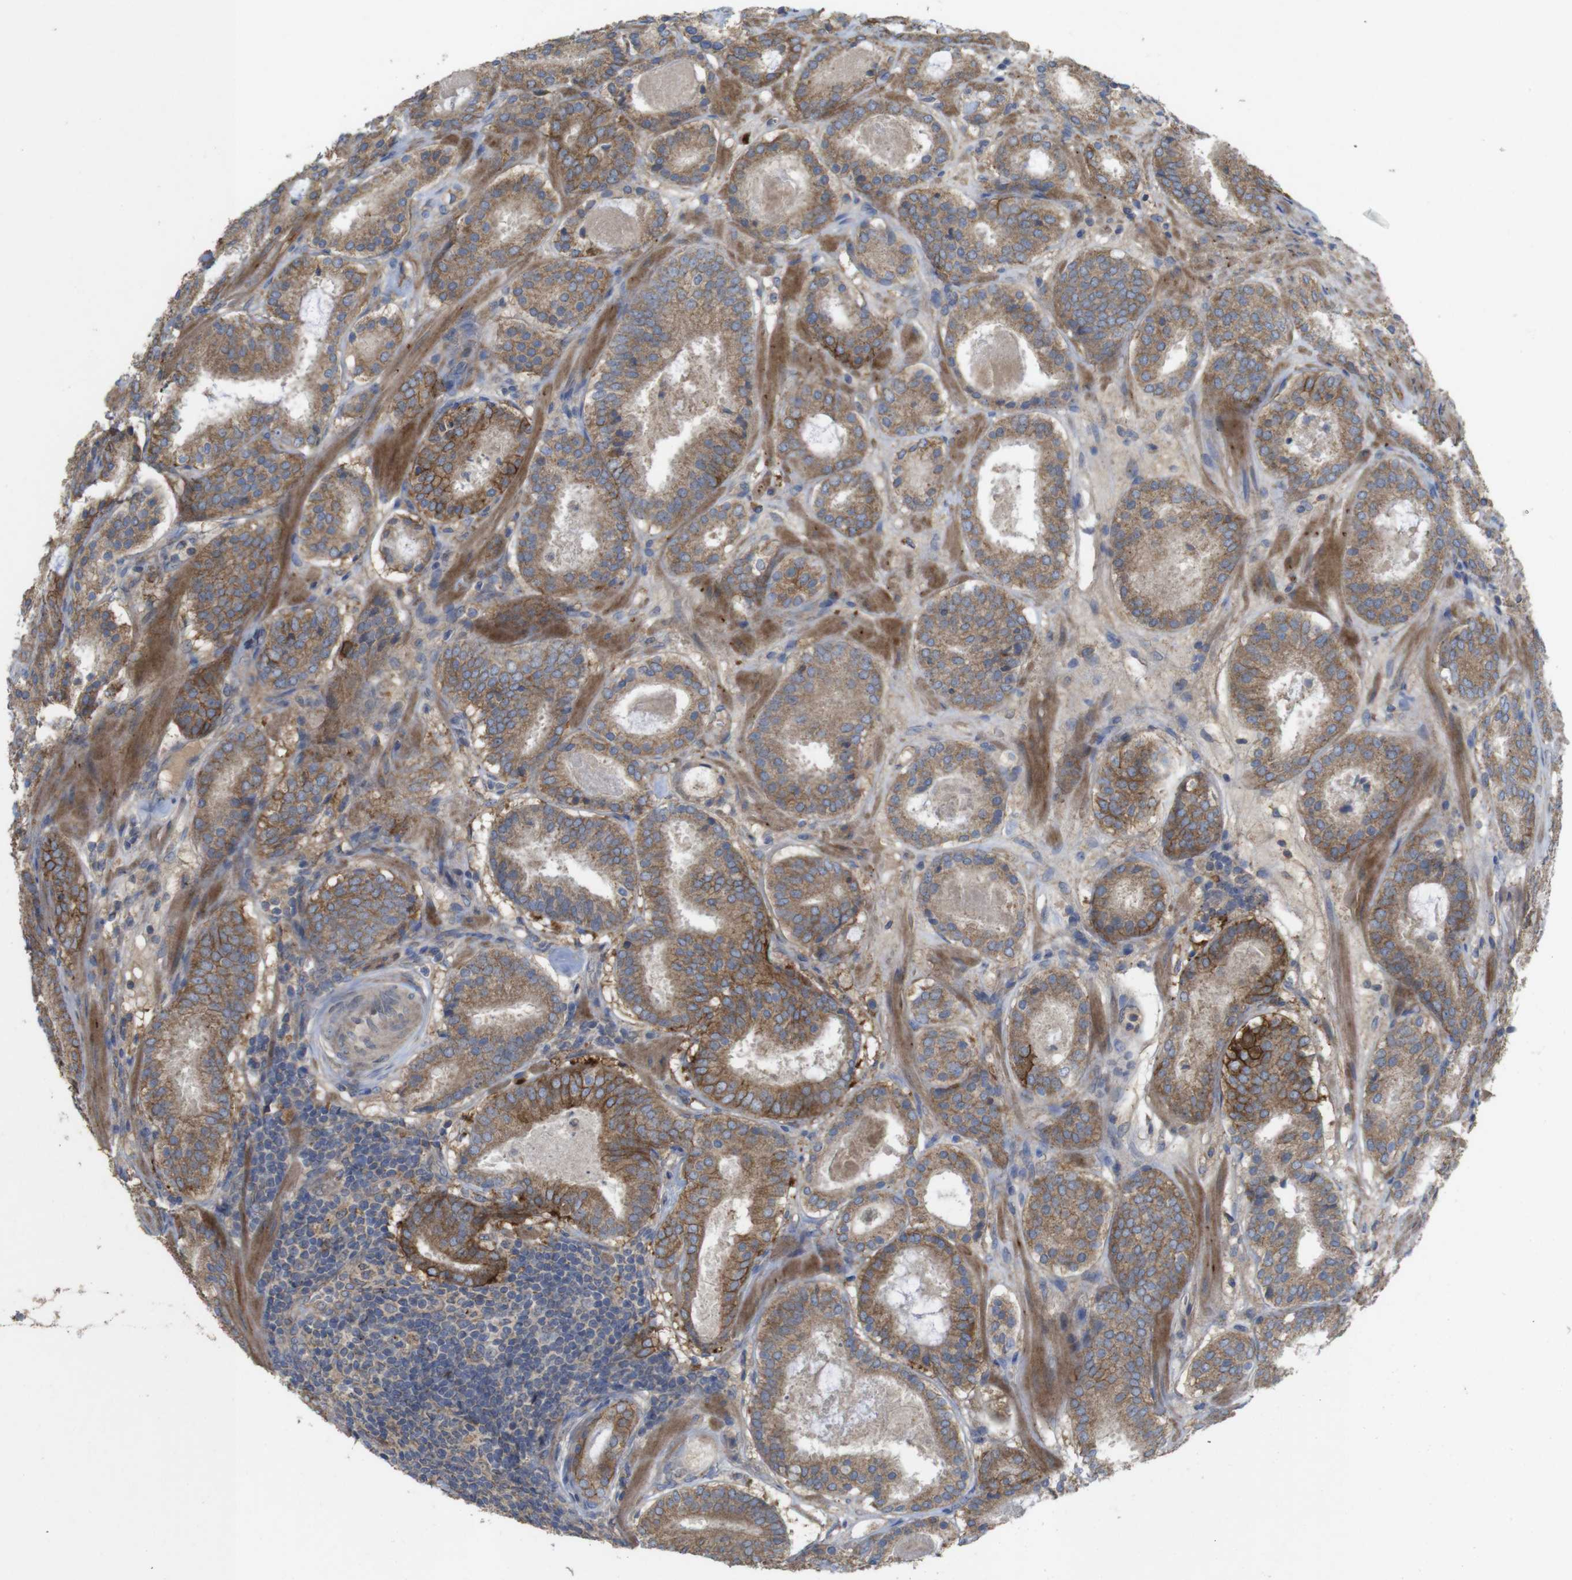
{"staining": {"intensity": "moderate", "quantity": ">75%", "location": "cytoplasmic/membranous"}, "tissue": "prostate cancer", "cell_type": "Tumor cells", "image_type": "cancer", "snomed": [{"axis": "morphology", "description": "Adenocarcinoma, Low grade"}, {"axis": "topography", "description": "Prostate"}], "caption": "Protein staining of prostate adenocarcinoma (low-grade) tissue displays moderate cytoplasmic/membranous staining in about >75% of tumor cells.", "gene": "KCNS3", "patient": {"sex": "male", "age": 69}}